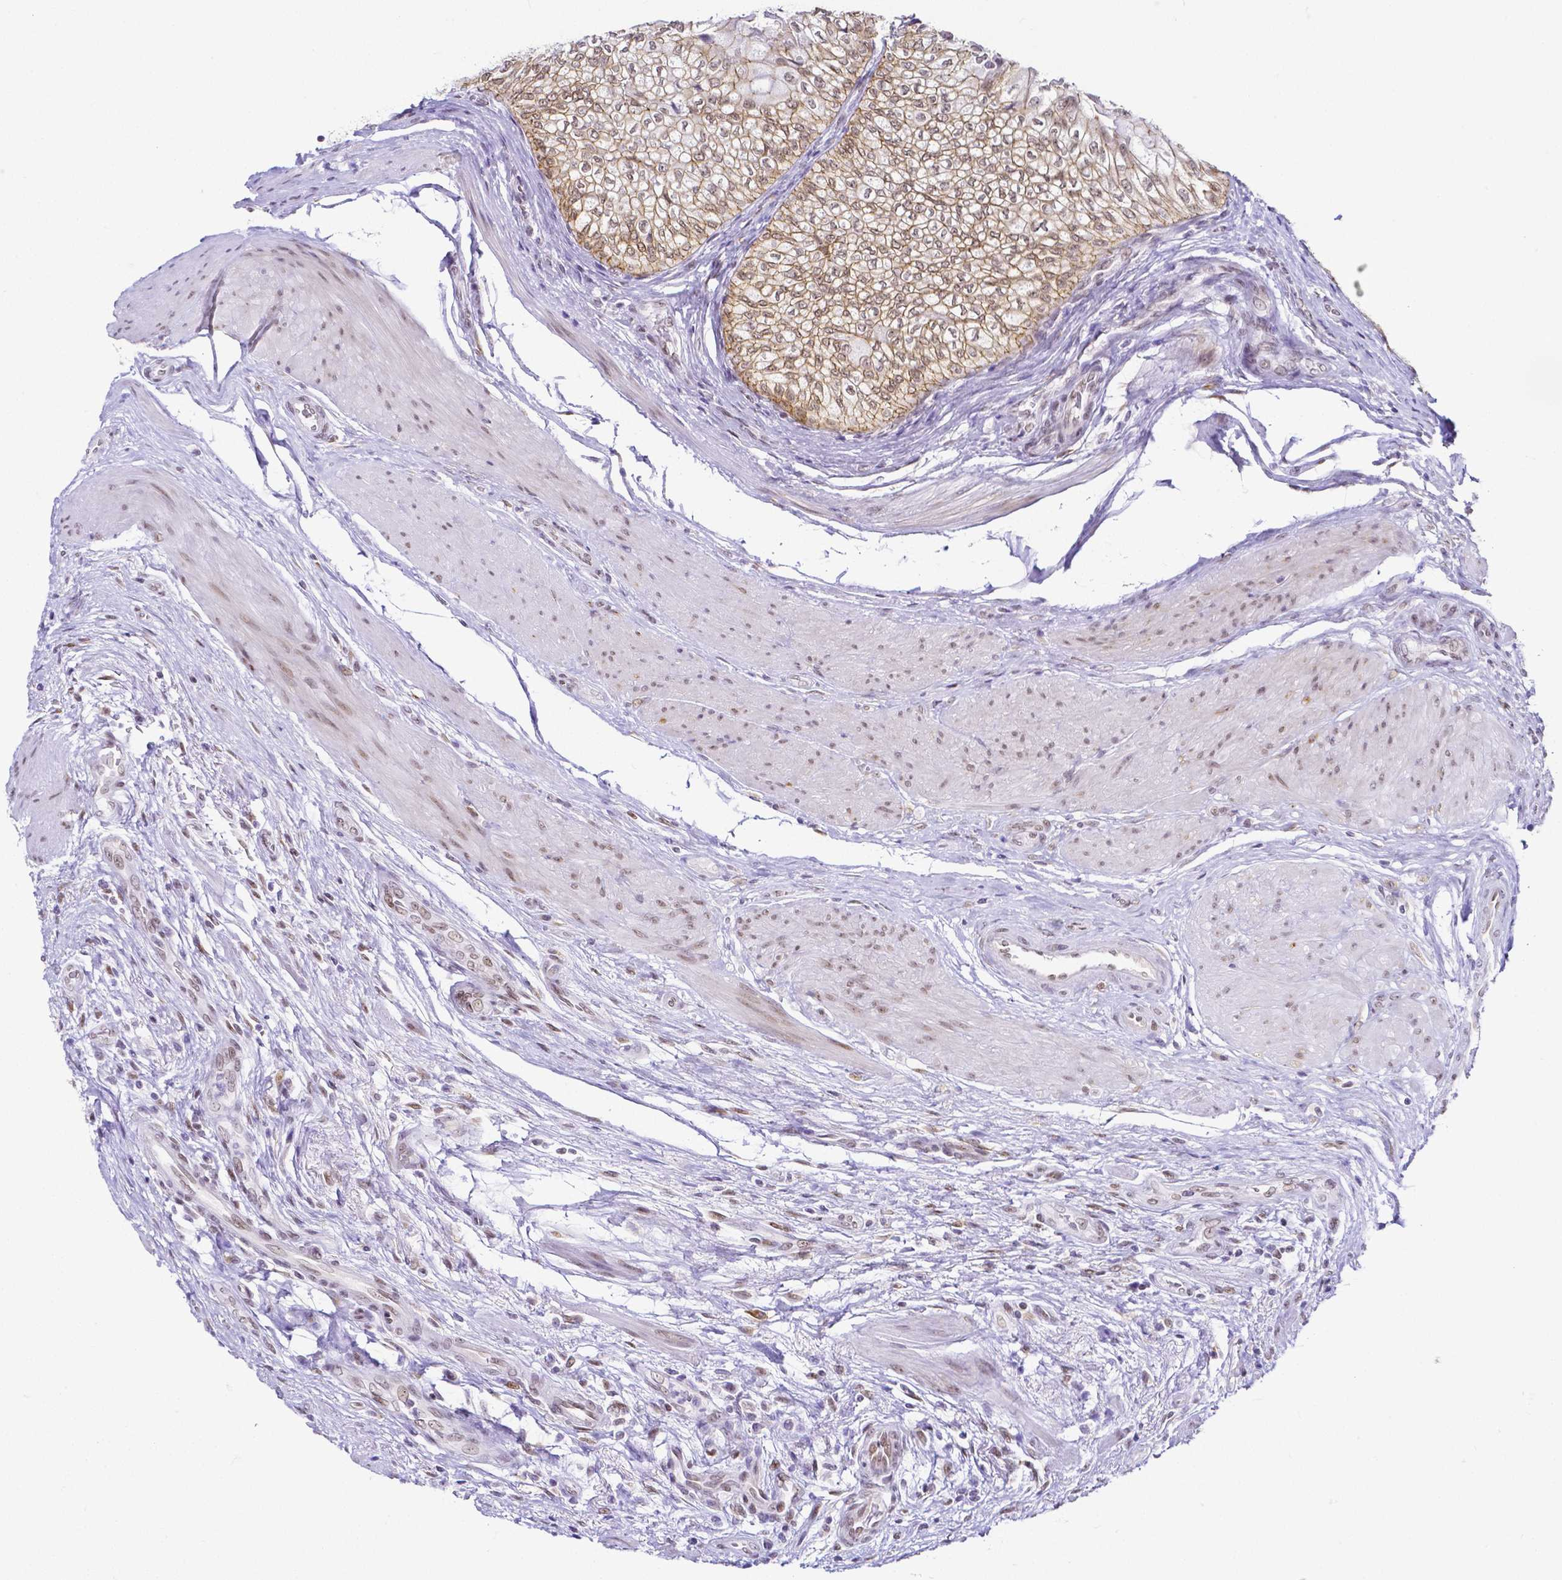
{"staining": {"intensity": "moderate", "quantity": ">75%", "location": "cytoplasmic/membranous,nuclear"}, "tissue": "urothelial cancer", "cell_type": "Tumor cells", "image_type": "cancer", "snomed": [{"axis": "morphology", "description": "Urothelial carcinoma, NOS"}, {"axis": "topography", "description": "Urinary bladder"}], "caption": "Immunohistochemistry staining of transitional cell carcinoma, which exhibits medium levels of moderate cytoplasmic/membranous and nuclear positivity in approximately >75% of tumor cells indicating moderate cytoplasmic/membranous and nuclear protein expression. The staining was performed using DAB (3,3'-diaminobenzidine) (brown) for protein detection and nuclei were counterstained in hematoxylin (blue).", "gene": "FAM83G", "patient": {"sex": "male", "age": 62}}